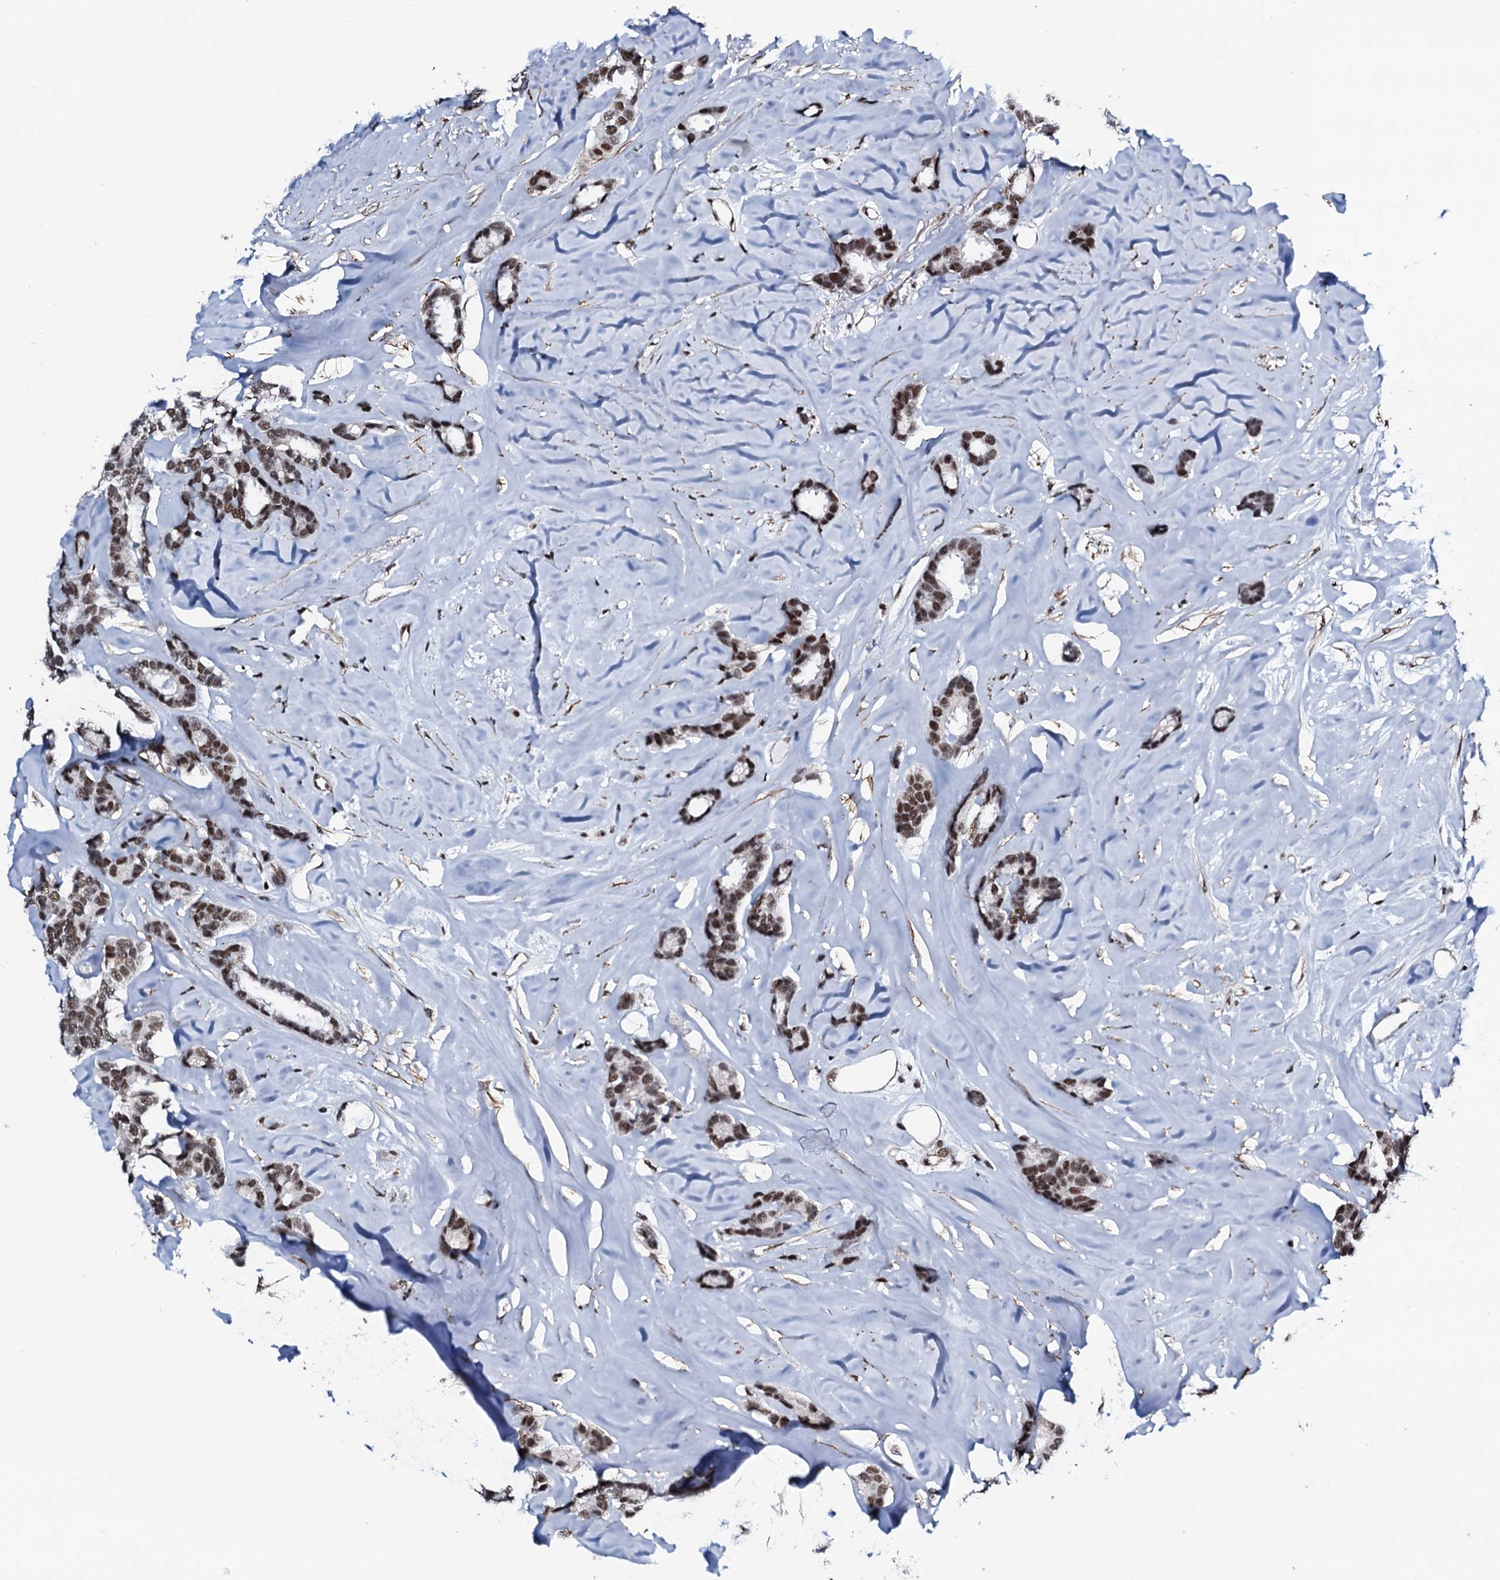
{"staining": {"intensity": "moderate", "quantity": ">75%", "location": "nuclear"}, "tissue": "breast cancer", "cell_type": "Tumor cells", "image_type": "cancer", "snomed": [{"axis": "morphology", "description": "Duct carcinoma"}, {"axis": "topography", "description": "Breast"}], "caption": "Moderate nuclear protein positivity is identified in approximately >75% of tumor cells in breast cancer.", "gene": "CWC15", "patient": {"sex": "female", "age": 87}}